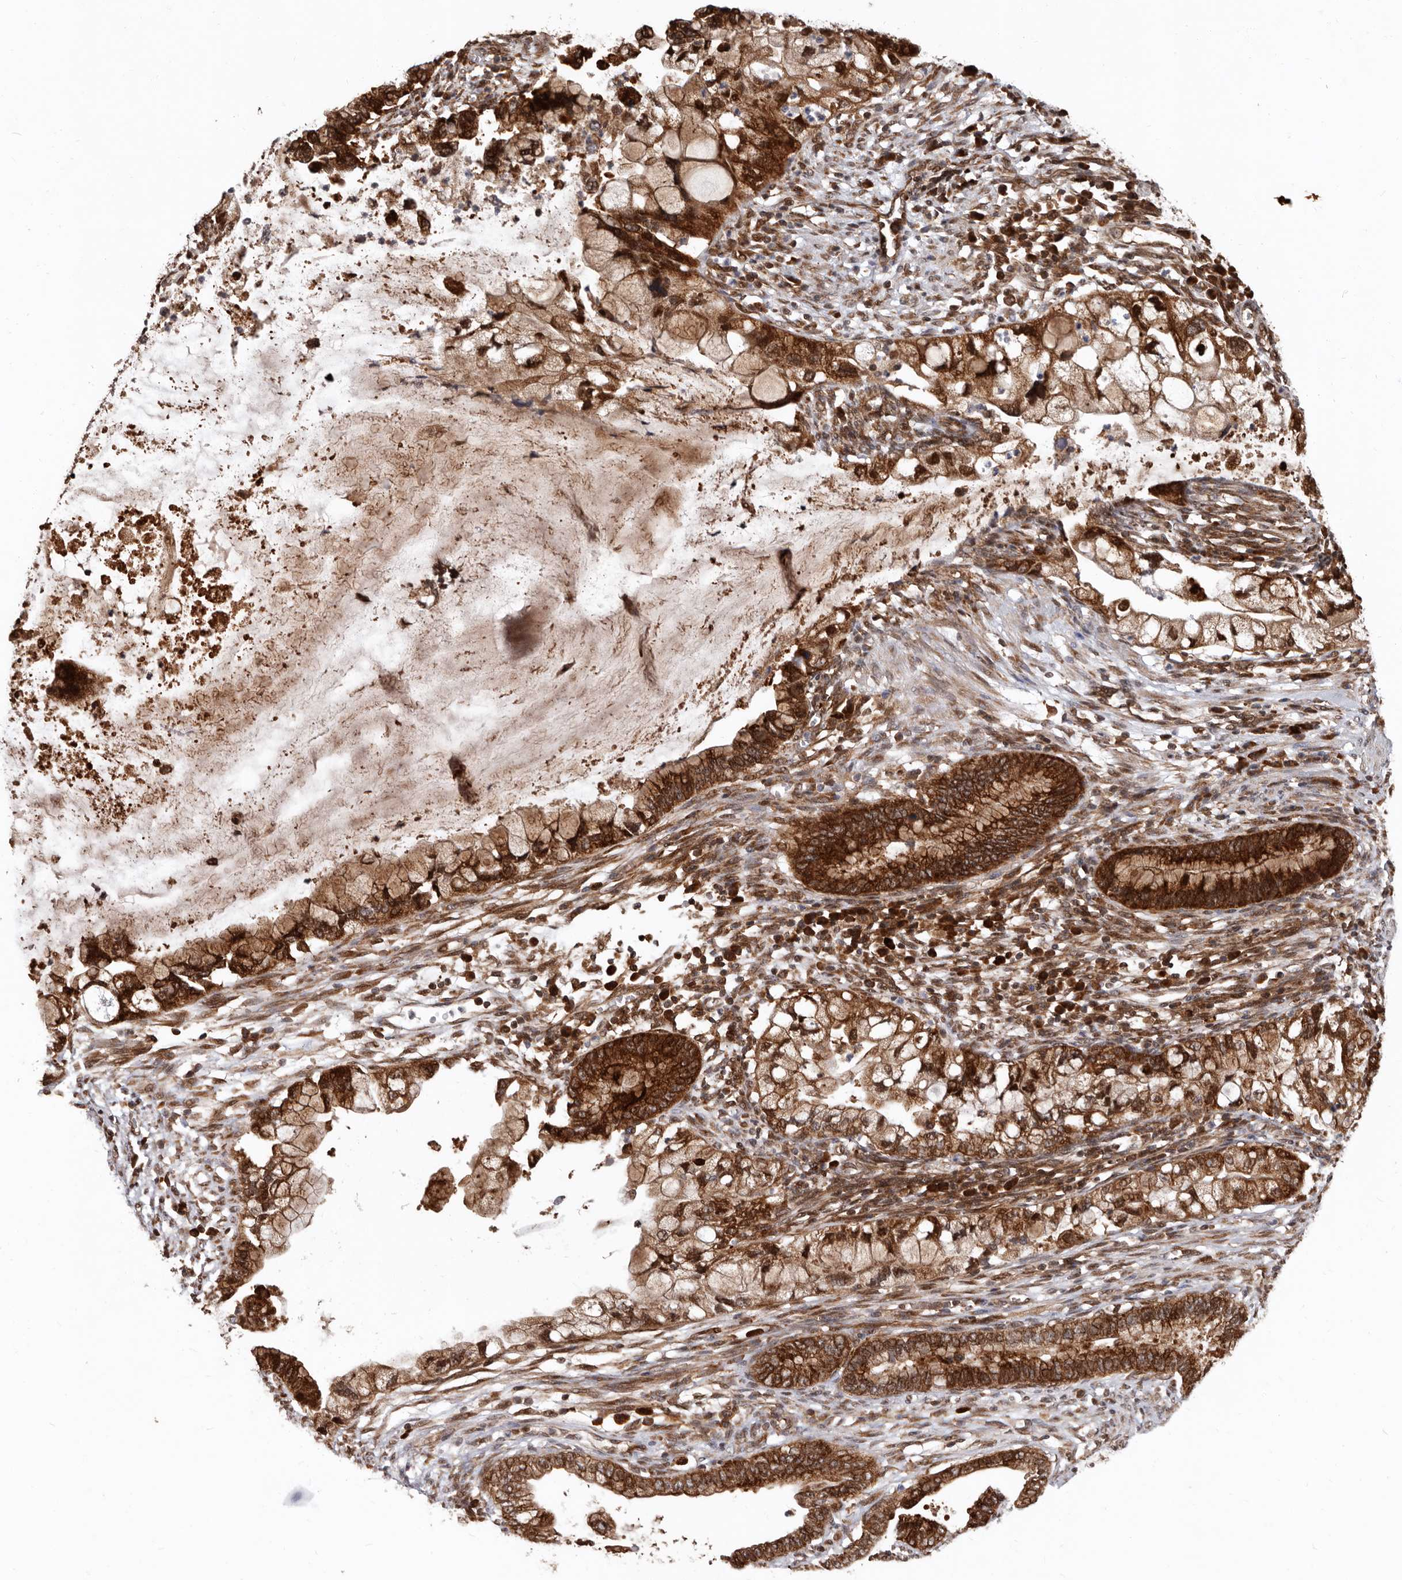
{"staining": {"intensity": "strong", "quantity": ">75%", "location": "cytoplasmic/membranous"}, "tissue": "cervical cancer", "cell_type": "Tumor cells", "image_type": "cancer", "snomed": [{"axis": "morphology", "description": "Adenocarcinoma, NOS"}, {"axis": "topography", "description": "Cervix"}], "caption": "Immunohistochemical staining of human cervical cancer (adenocarcinoma) shows strong cytoplasmic/membranous protein positivity in about >75% of tumor cells.", "gene": "WEE2", "patient": {"sex": "female", "age": 44}}